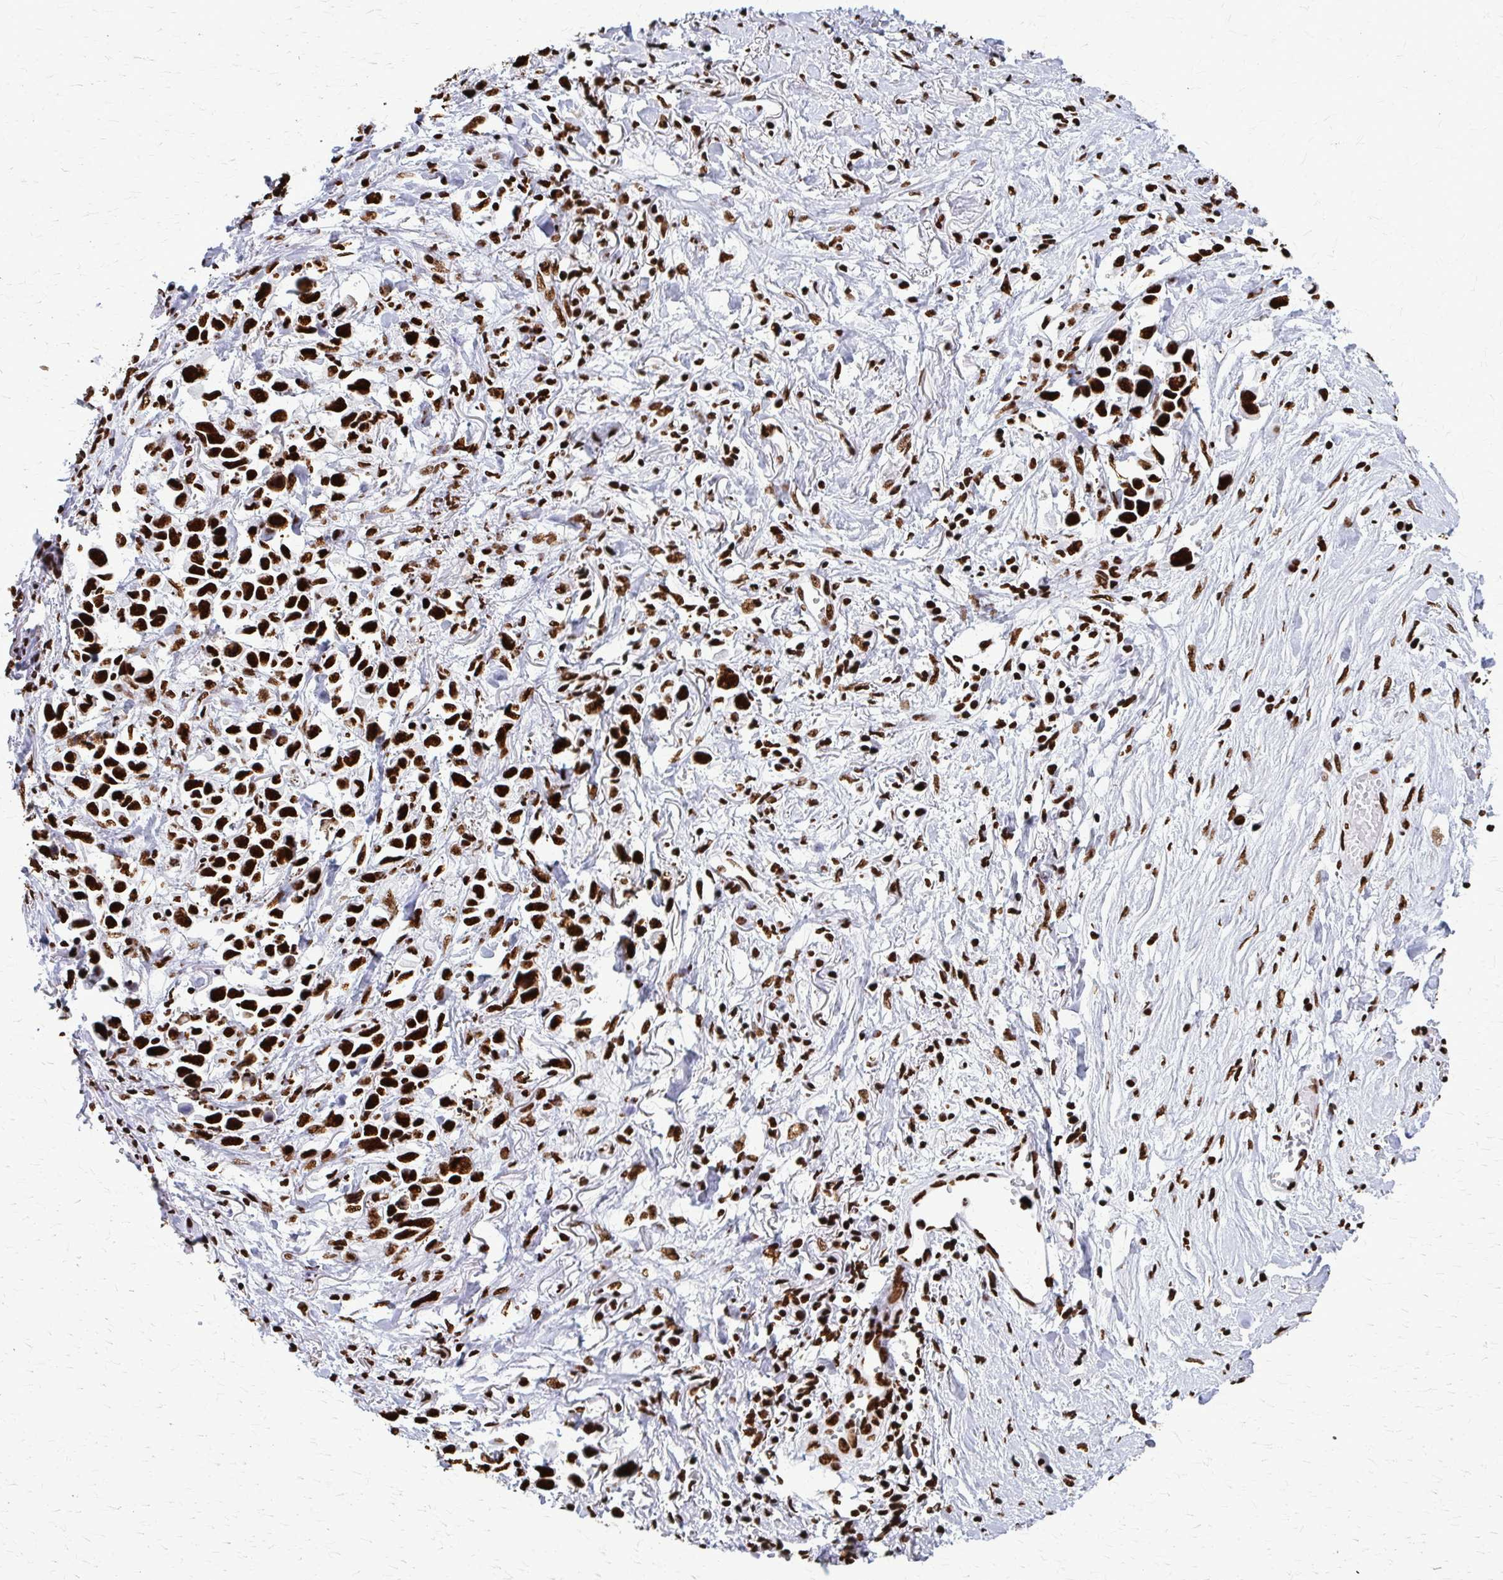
{"staining": {"intensity": "strong", "quantity": ">75%", "location": "nuclear"}, "tissue": "stomach cancer", "cell_type": "Tumor cells", "image_type": "cancer", "snomed": [{"axis": "morphology", "description": "Adenocarcinoma, NOS"}, {"axis": "topography", "description": "Stomach"}], "caption": "Protein expression analysis of human stomach cancer reveals strong nuclear expression in approximately >75% of tumor cells. (Brightfield microscopy of DAB IHC at high magnification).", "gene": "SFPQ", "patient": {"sex": "female", "age": 81}}